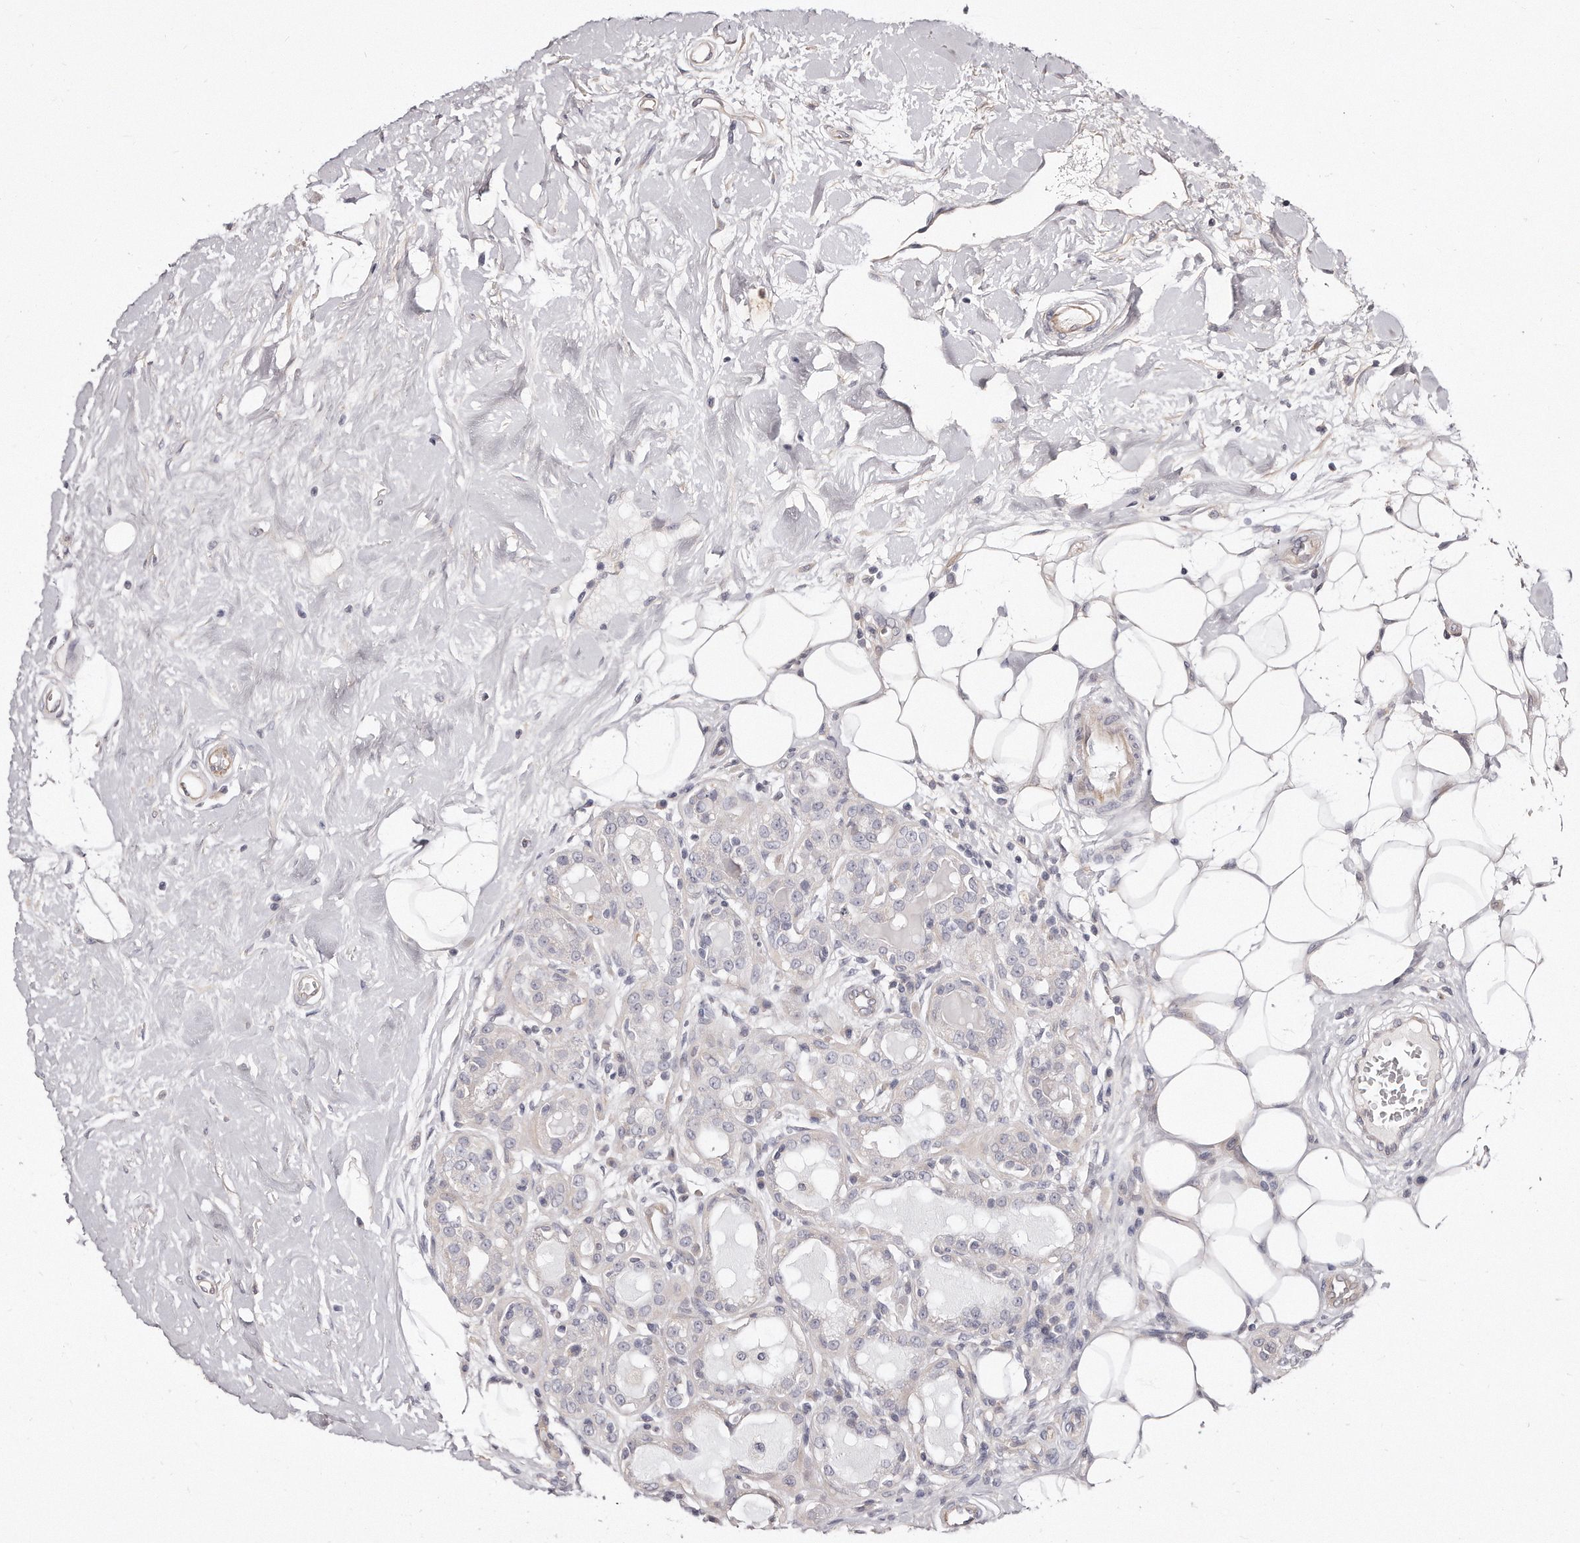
{"staining": {"intensity": "negative", "quantity": "none", "location": "none"}, "tissue": "breast cancer", "cell_type": "Tumor cells", "image_type": "cancer", "snomed": [{"axis": "morphology", "description": "Duct carcinoma"}, {"axis": "topography", "description": "Breast"}], "caption": "Photomicrograph shows no protein positivity in tumor cells of breast infiltrating ductal carcinoma tissue.", "gene": "TTLL4", "patient": {"sex": "female", "age": 27}}